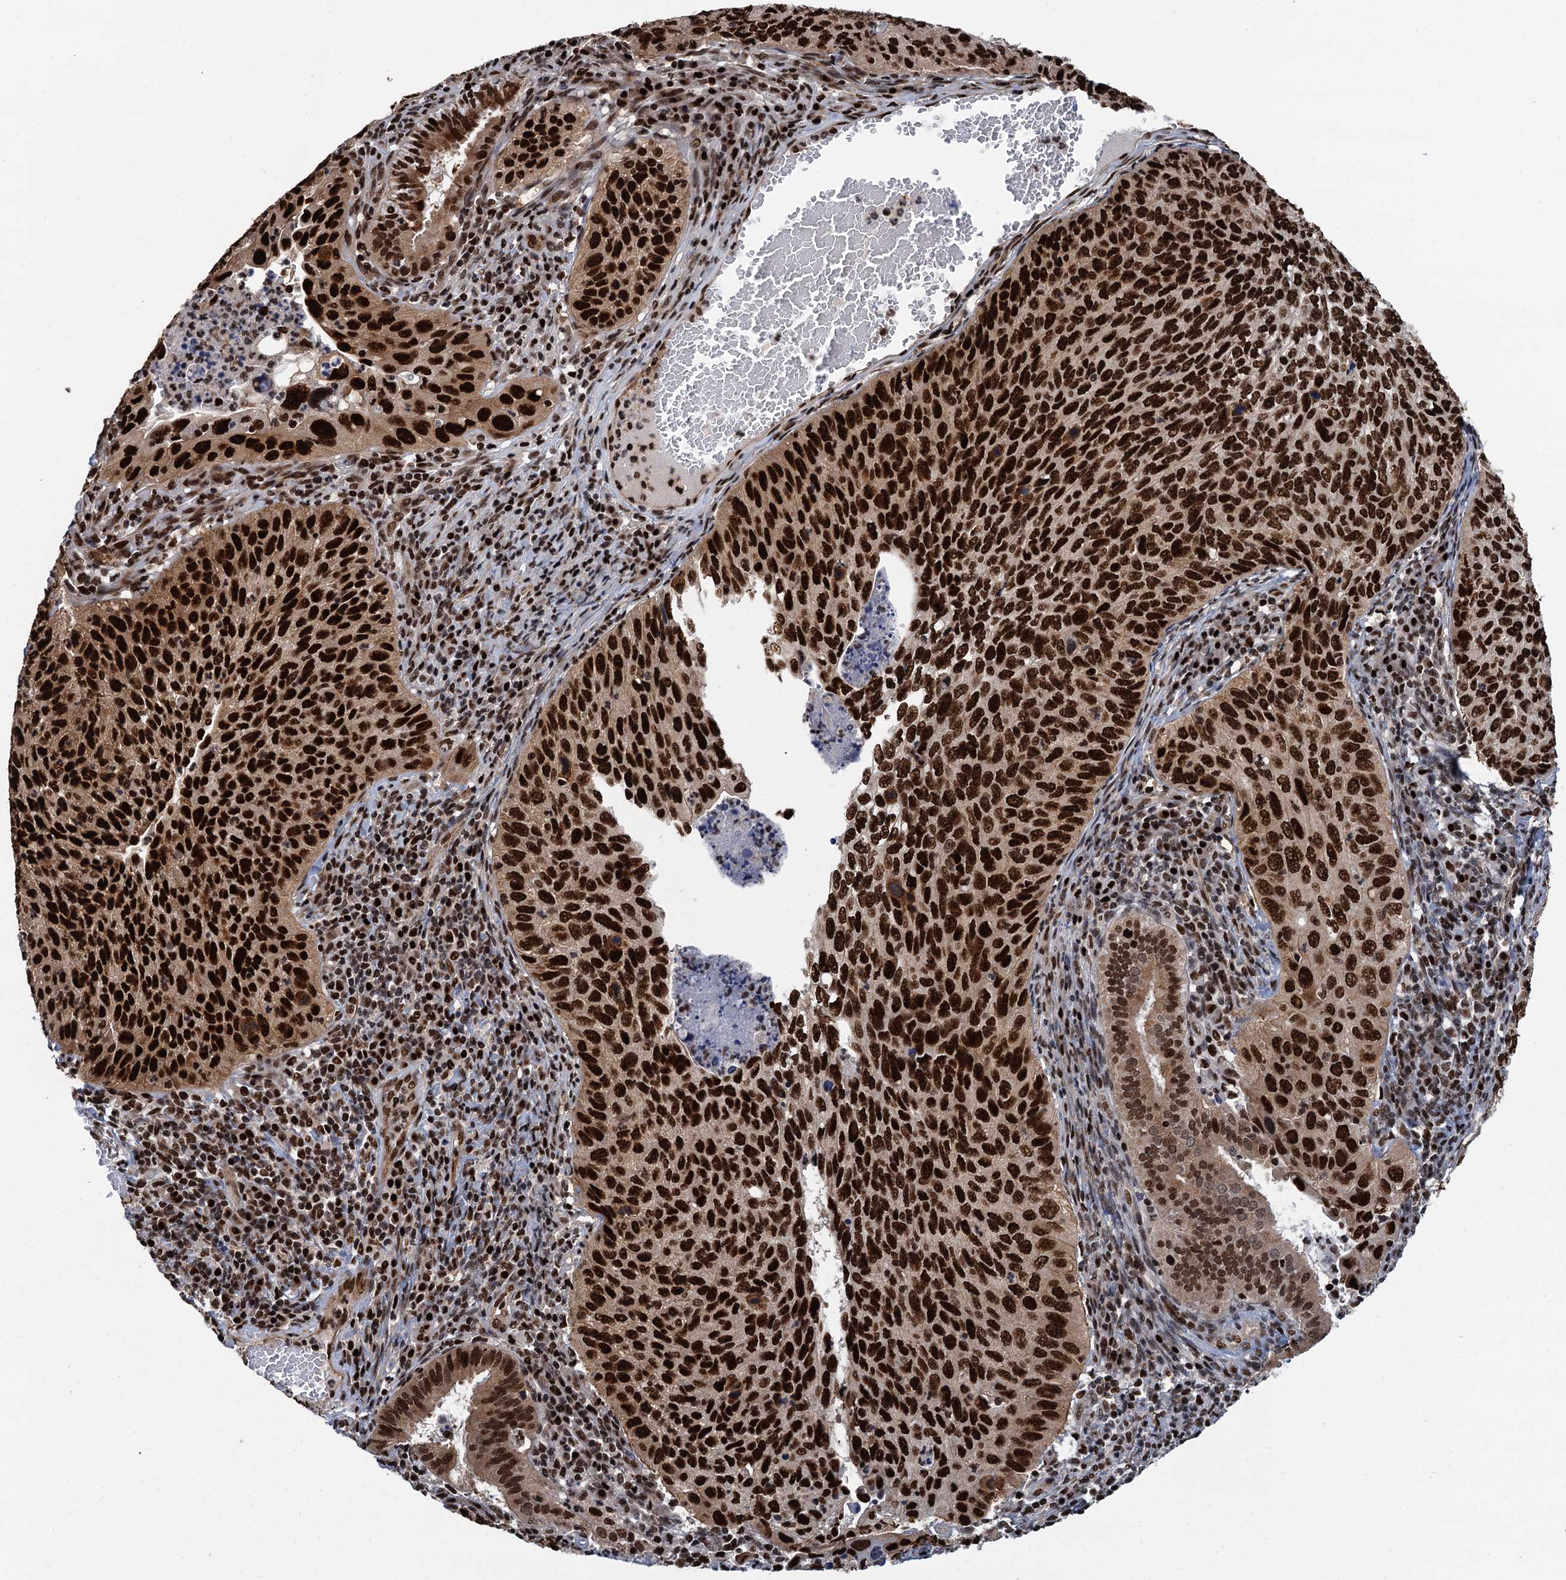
{"staining": {"intensity": "strong", "quantity": ">75%", "location": "nuclear"}, "tissue": "cervical cancer", "cell_type": "Tumor cells", "image_type": "cancer", "snomed": [{"axis": "morphology", "description": "Squamous cell carcinoma, NOS"}, {"axis": "topography", "description": "Cervix"}], "caption": "Brown immunohistochemical staining in human squamous cell carcinoma (cervical) shows strong nuclear positivity in about >75% of tumor cells. (Brightfield microscopy of DAB IHC at high magnification).", "gene": "PPP4R1", "patient": {"sex": "female", "age": 38}}